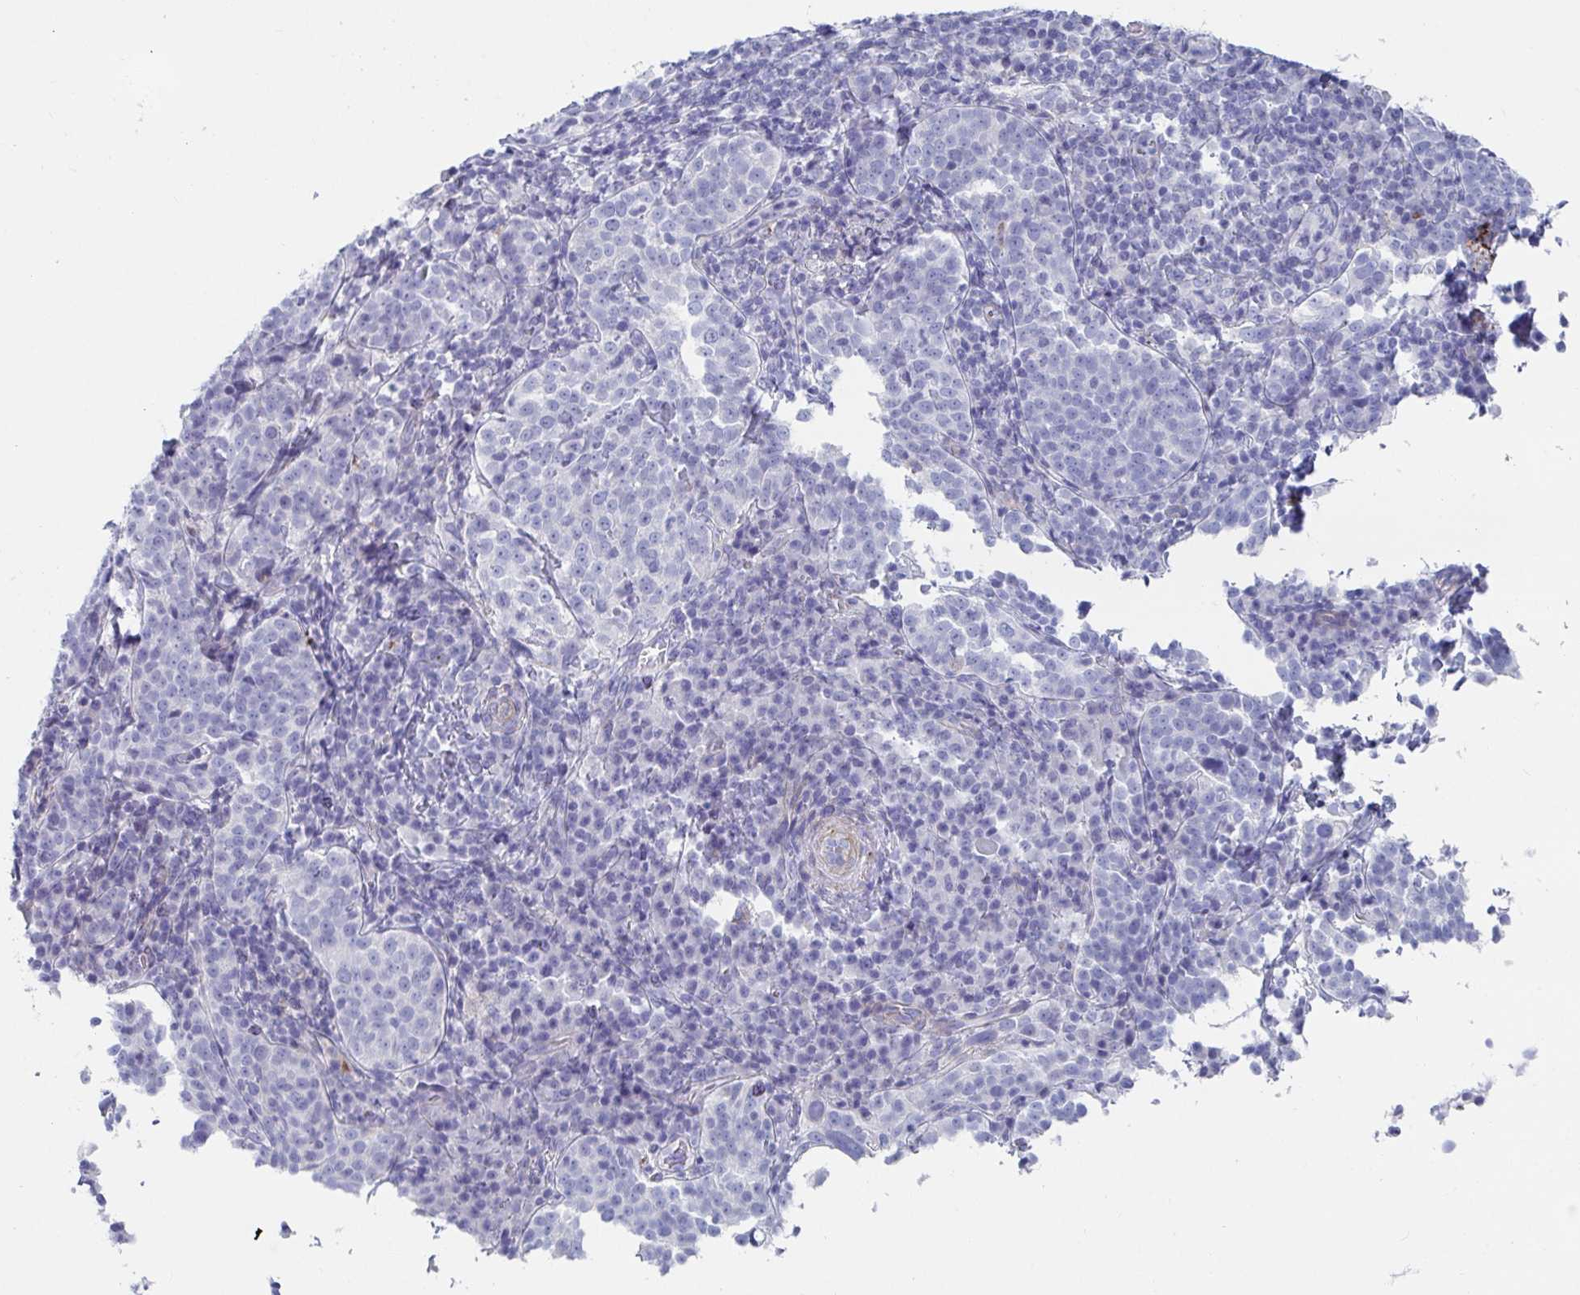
{"staining": {"intensity": "negative", "quantity": "none", "location": "none"}, "tissue": "cervical cancer", "cell_type": "Tumor cells", "image_type": "cancer", "snomed": [{"axis": "morphology", "description": "Squamous cell carcinoma, NOS"}, {"axis": "topography", "description": "Cervix"}], "caption": "This is an IHC micrograph of cervical squamous cell carcinoma. There is no staining in tumor cells.", "gene": "ZFP82", "patient": {"sex": "female", "age": 75}}